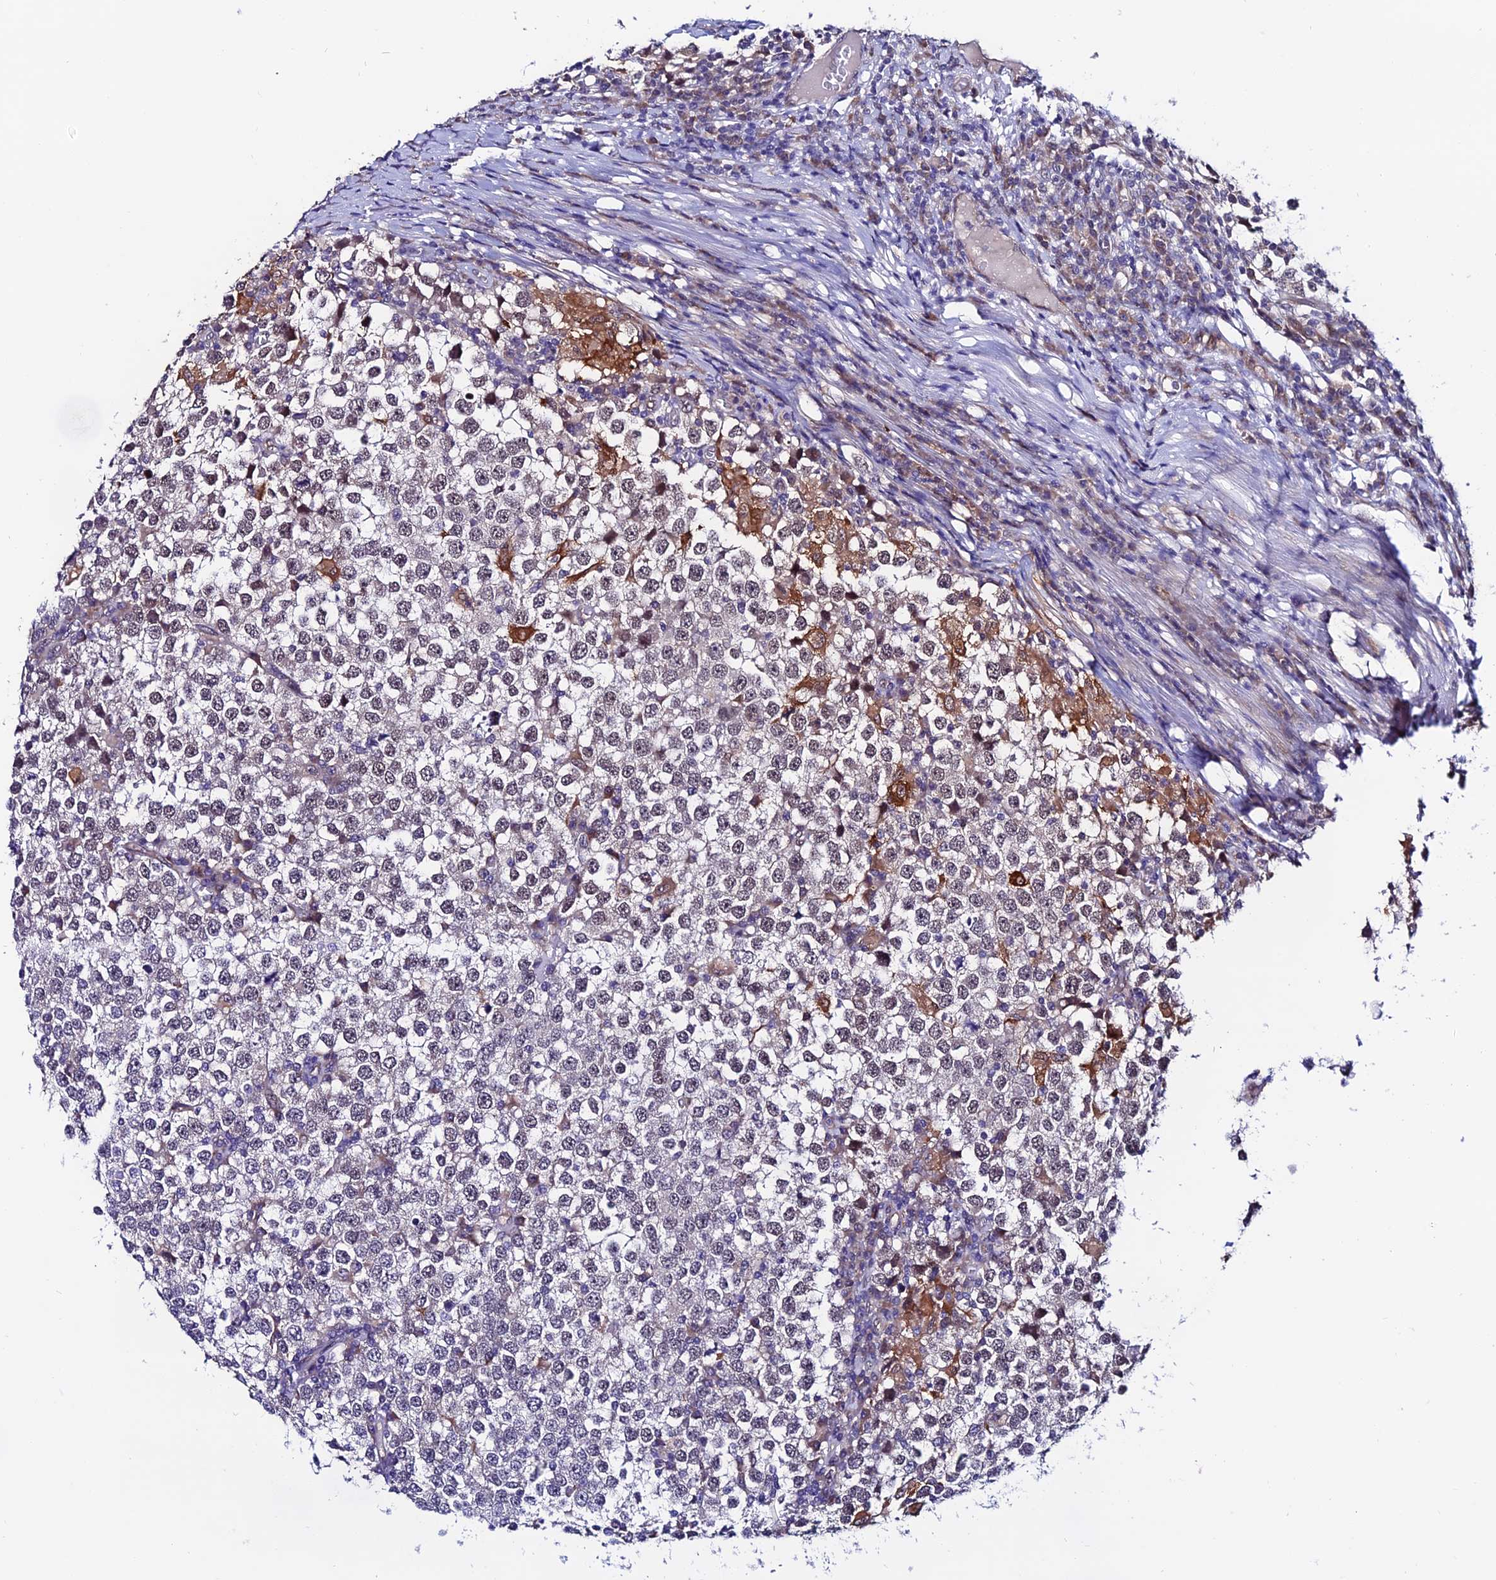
{"staining": {"intensity": "weak", "quantity": "<25%", "location": "nuclear"}, "tissue": "testis cancer", "cell_type": "Tumor cells", "image_type": "cancer", "snomed": [{"axis": "morphology", "description": "Seminoma, NOS"}, {"axis": "topography", "description": "Testis"}], "caption": "Immunohistochemical staining of testis cancer (seminoma) displays no significant positivity in tumor cells.", "gene": "FZD8", "patient": {"sex": "male", "age": 65}}